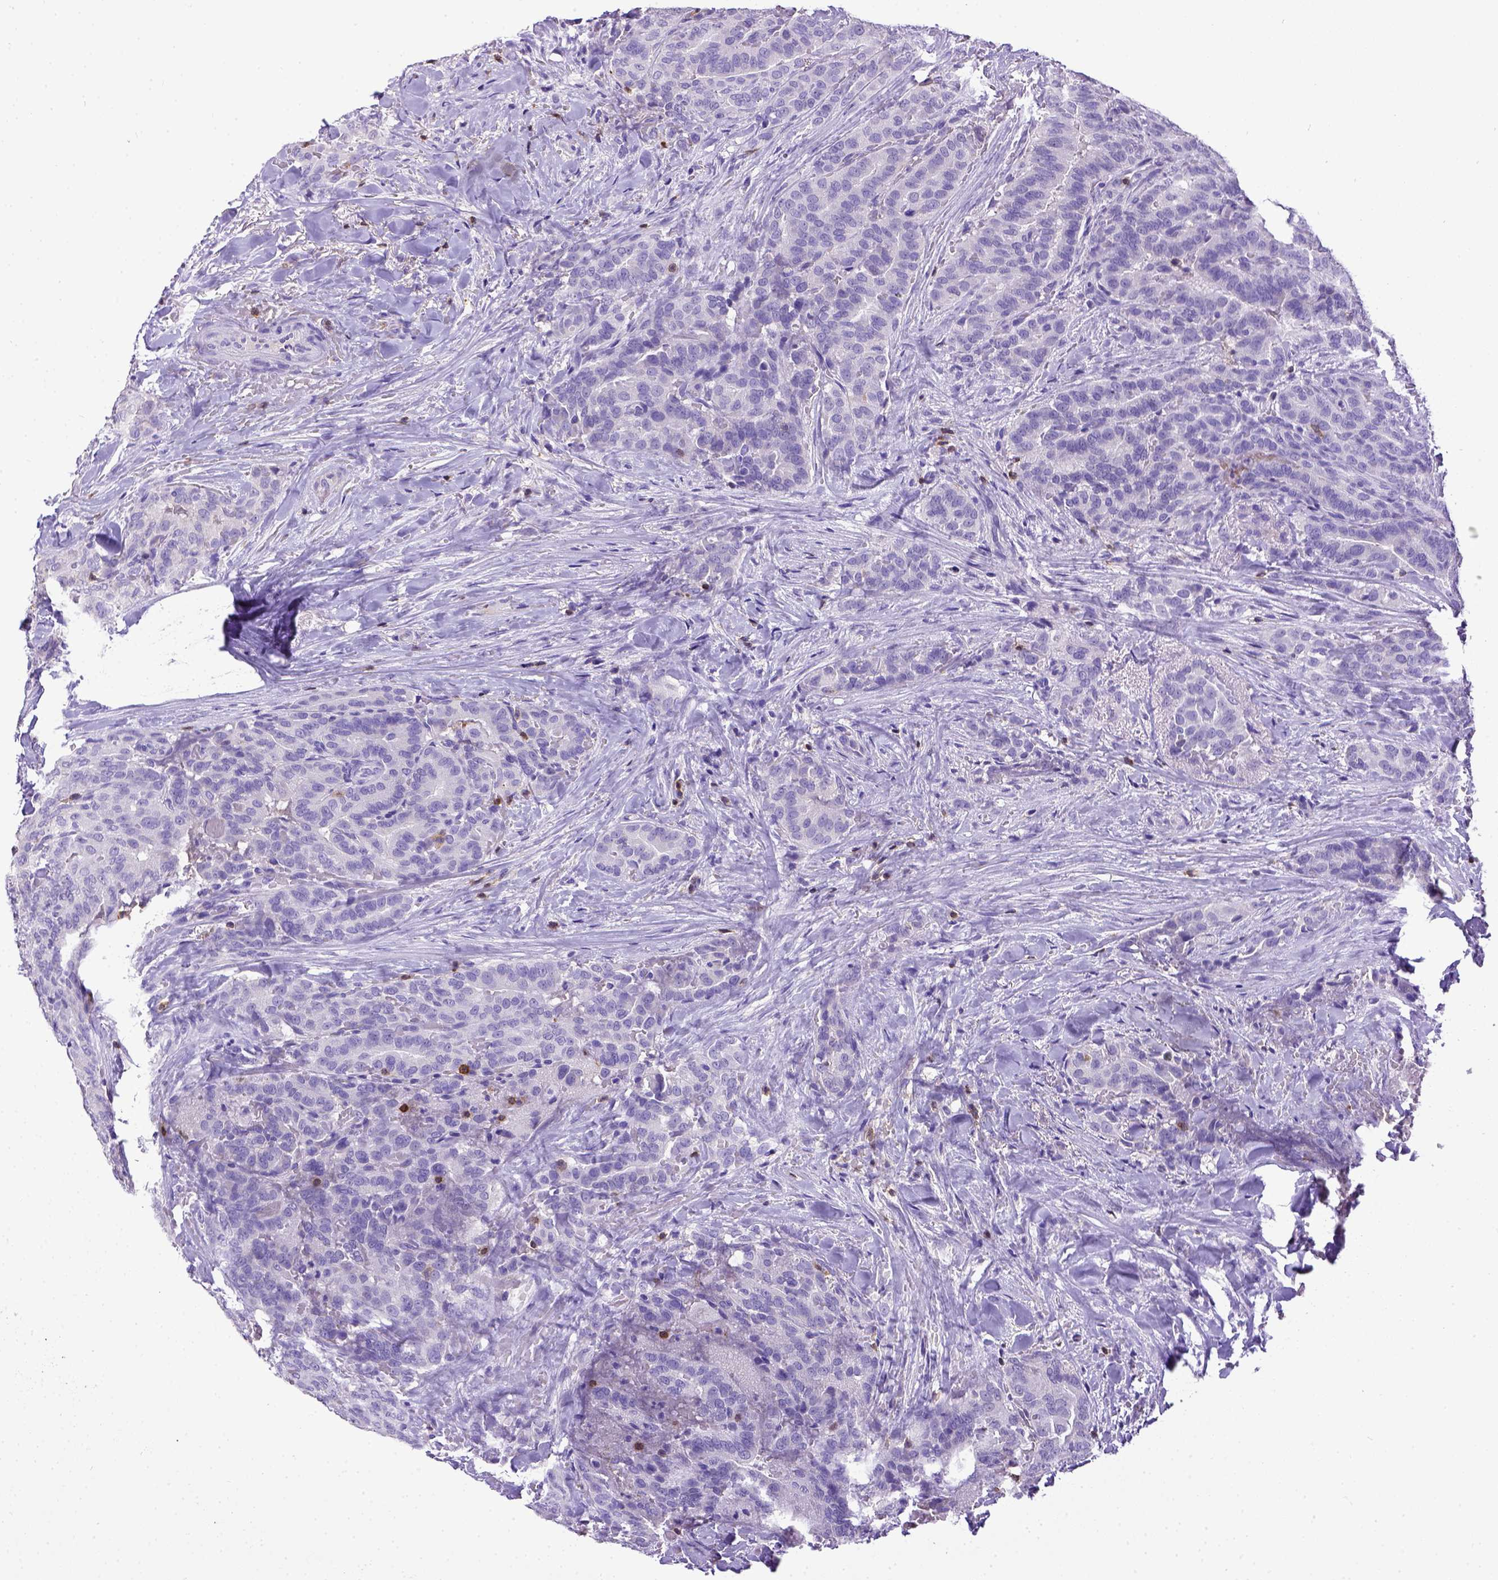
{"staining": {"intensity": "negative", "quantity": "none", "location": "none"}, "tissue": "thyroid cancer", "cell_type": "Tumor cells", "image_type": "cancer", "snomed": [{"axis": "morphology", "description": "Papillary adenocarcinoma, NOS"}, {"axis": "topography", "description": "Thyroid gland"}], "caption": "An image of thyroid cancer stained for a protein shows no brown staining in tumor cells. The staining is performed using DAB (3,3'-diaminobenzidine) brown chromogen with nuclei counter-stained in using hematoxylin.", "gene": "CD3E", "patient": {"sex": "male", "age": 61}}